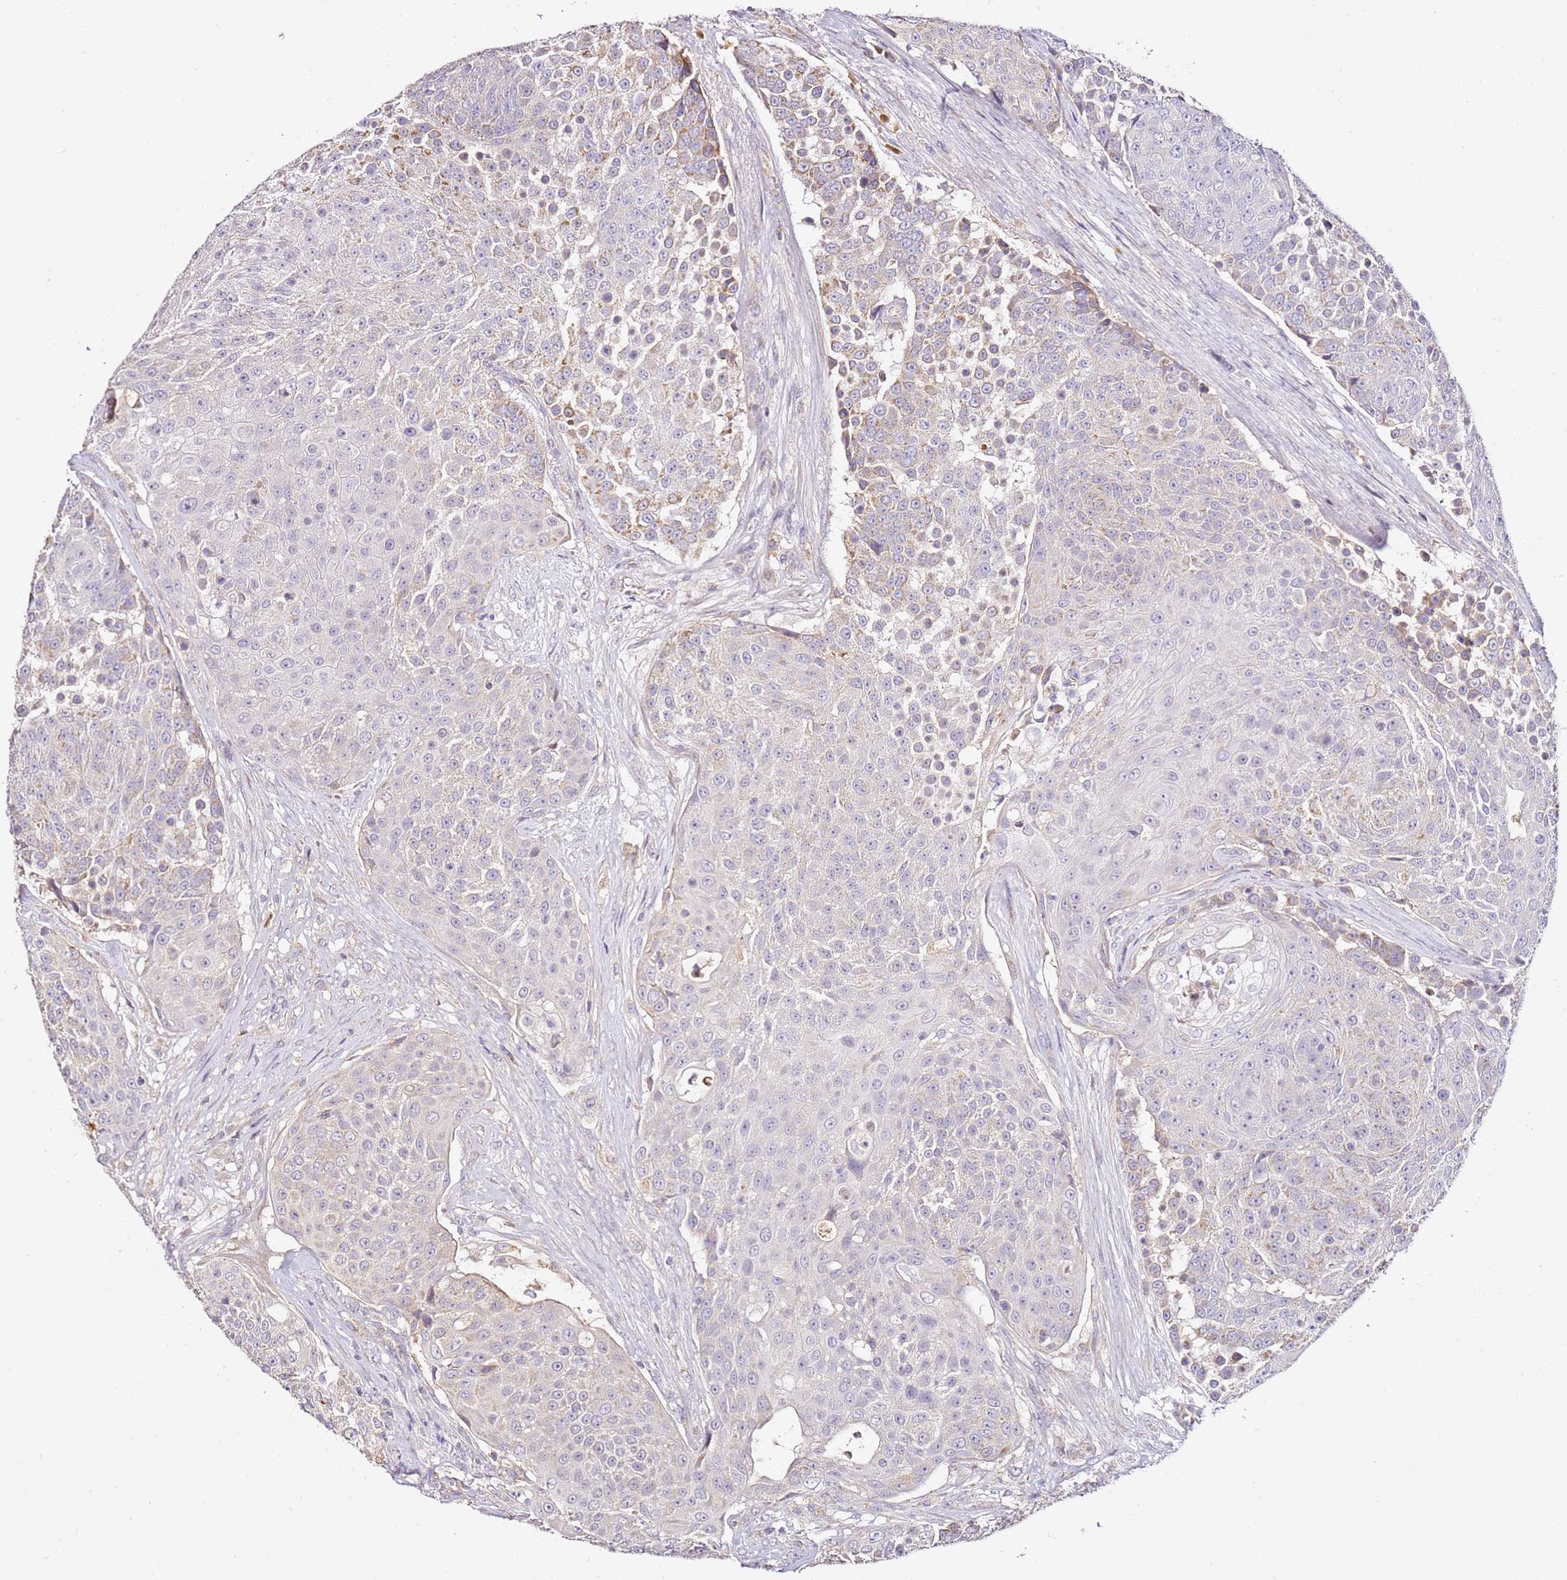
{"staining": {"intensity": "negative", "quantity": "none", "location": "none"}, "tissue": "urothelial cancer", "cell_type": "Tumor cells", "image_type": "cancer", "snomed": [{"axis": "morphology", "description": "Urothelial carcinoma, High grade"}, {"axis": "topography", "description": "Urinary bladder"}], "caption": "High power microscopy micrograph of an immunohistochemistry histopathology image of urothelial cancer, revealing no significant staining in tumor cells. (DAB (3,3'-diaminobenzidine) immunohistochemistry, high magnification).", "gene": "OR2B11", "patient": {"sex": "female", "age": 63}}